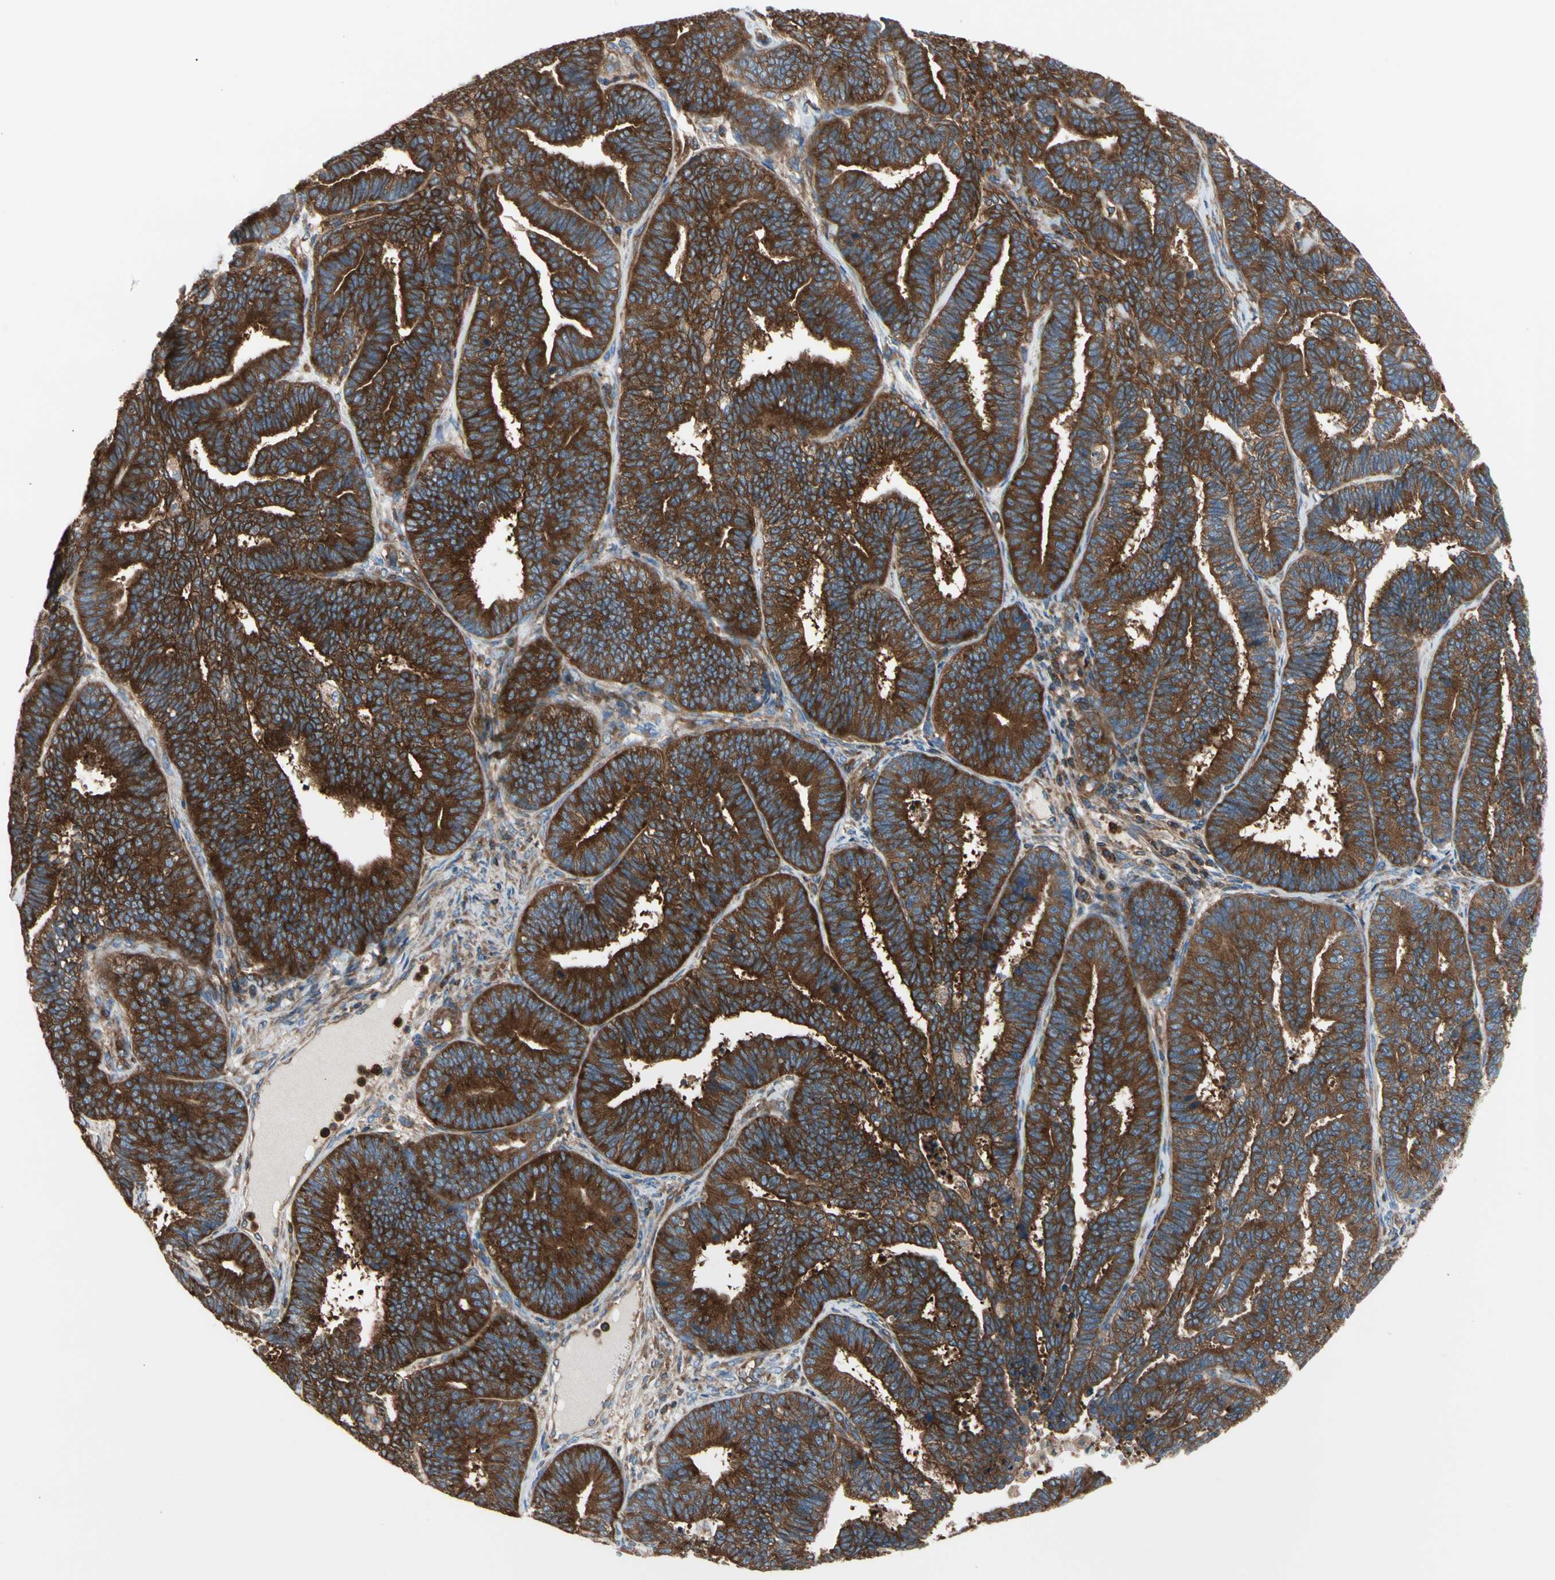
{"staining": {"intensity": "strong", "quantity": ">75%", "location": "cytoplasmic/membranous"}, "tissue": "endometrial cancer", "cell_type": "Tumor cells", "image_type": "cancer", "snomed": [{"axis": "morphology", "description": "Adenocarcinoma, NOS"}, {"axis": "topography", "description": "Endometrium"}], "caption": "Strong cytoplasmic/membranous staining for a protein is identified in about >75% of tumor cells of adenocarcinoma (endometrial) using IHC.", "gene": "ROCK1", "patient": {"sex": "female", "age": 70}}